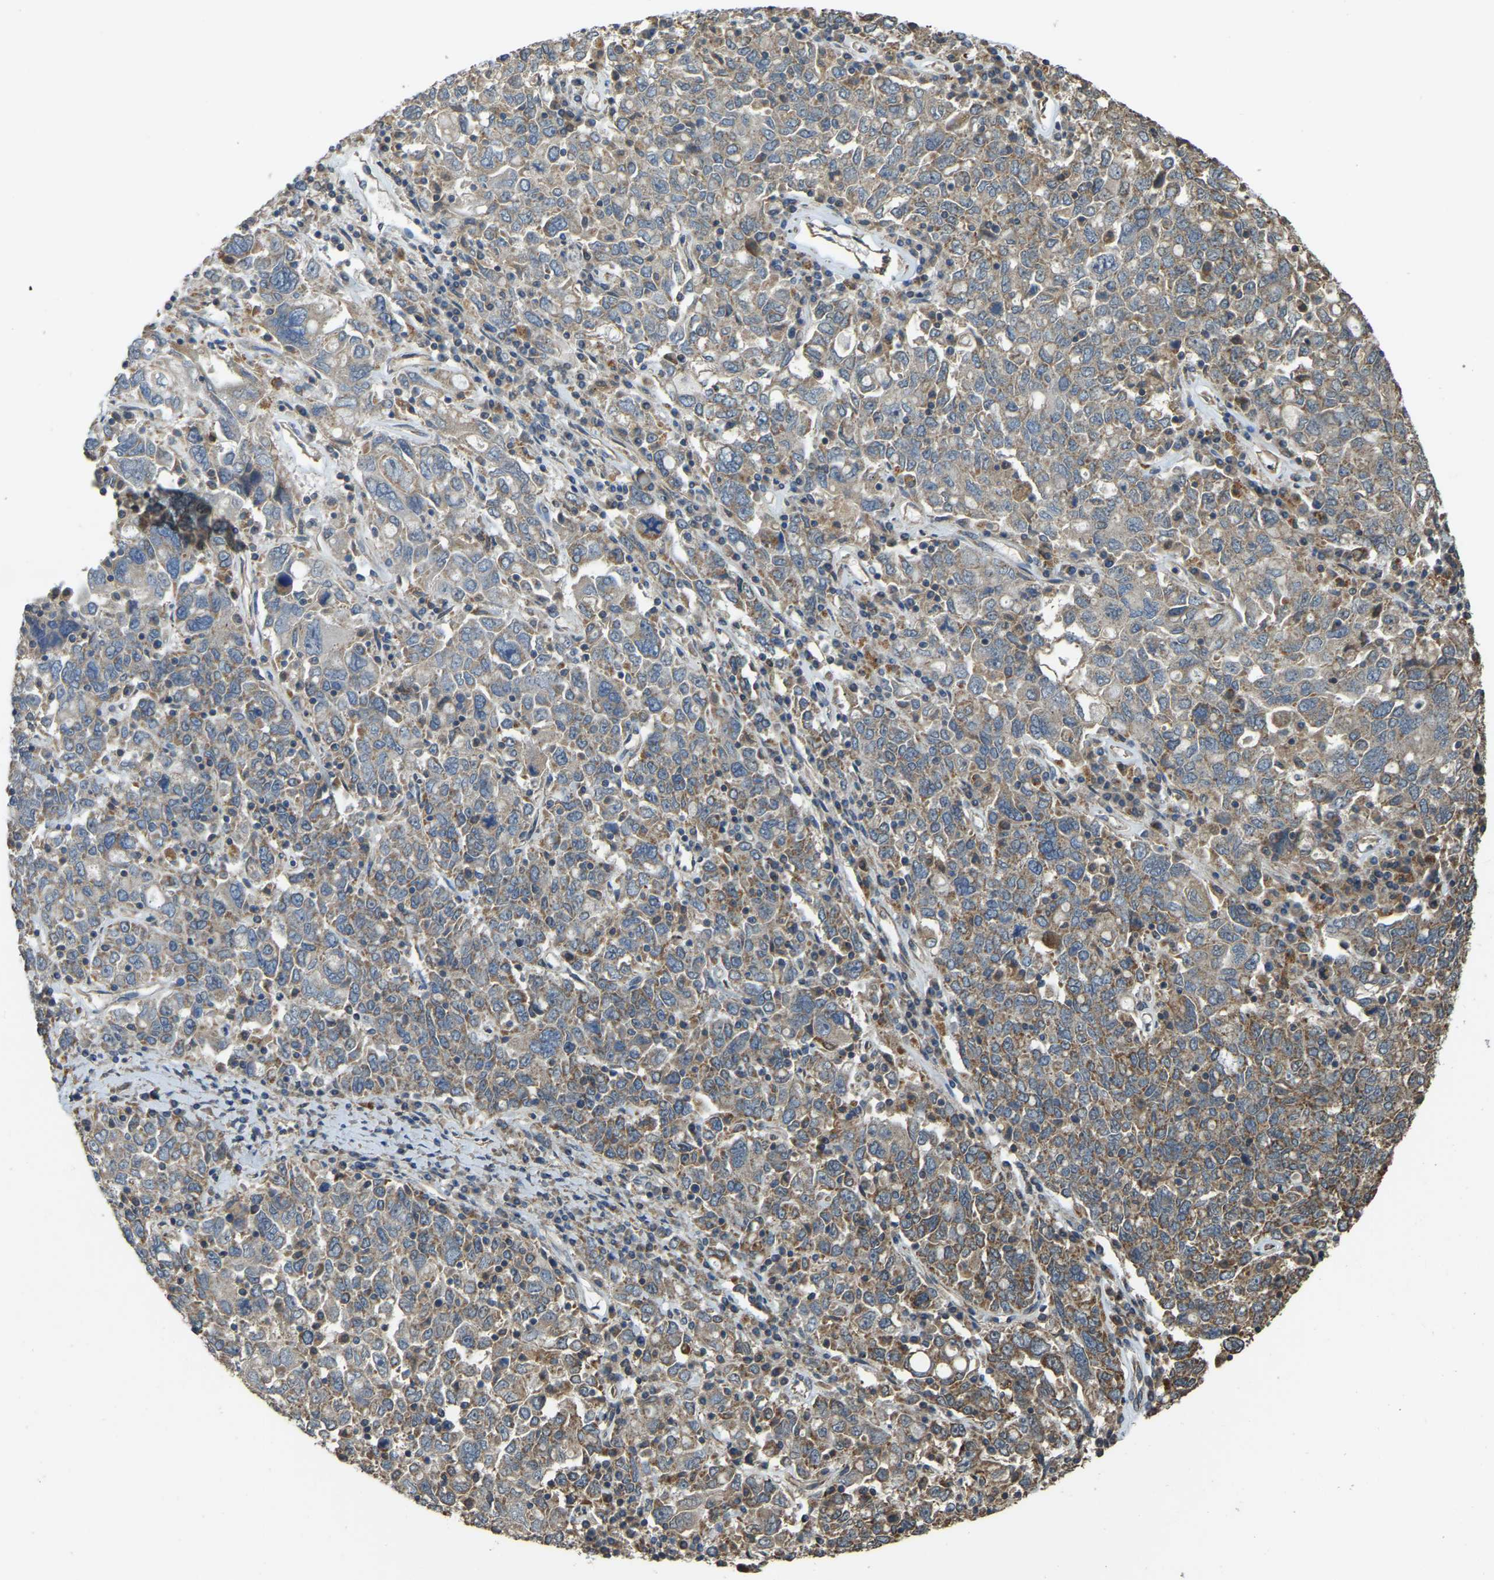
{"staining": {"intensity": "moderate", "quantity": "25%-75%", "location": "cytoplasmic/membranous"}, "tissue": "ovarian cancer", "cell_type": "Tumor cells", "image_type": "cancer", "snomed": [{"axis": "morphology", "description": "Carcinoma, endometroid"}, {"axis": "topography", "description": "Ovary"}], "caption": "Brown immunohistochemical staining in human ovarian cancer (endometroid carcinoma) shows moderate cytoplasmic/membranous positivity in approximately 25%-75% of tumor cells.", "gene": "GNG2", "patient": {"sex": "female", "age": 62}}